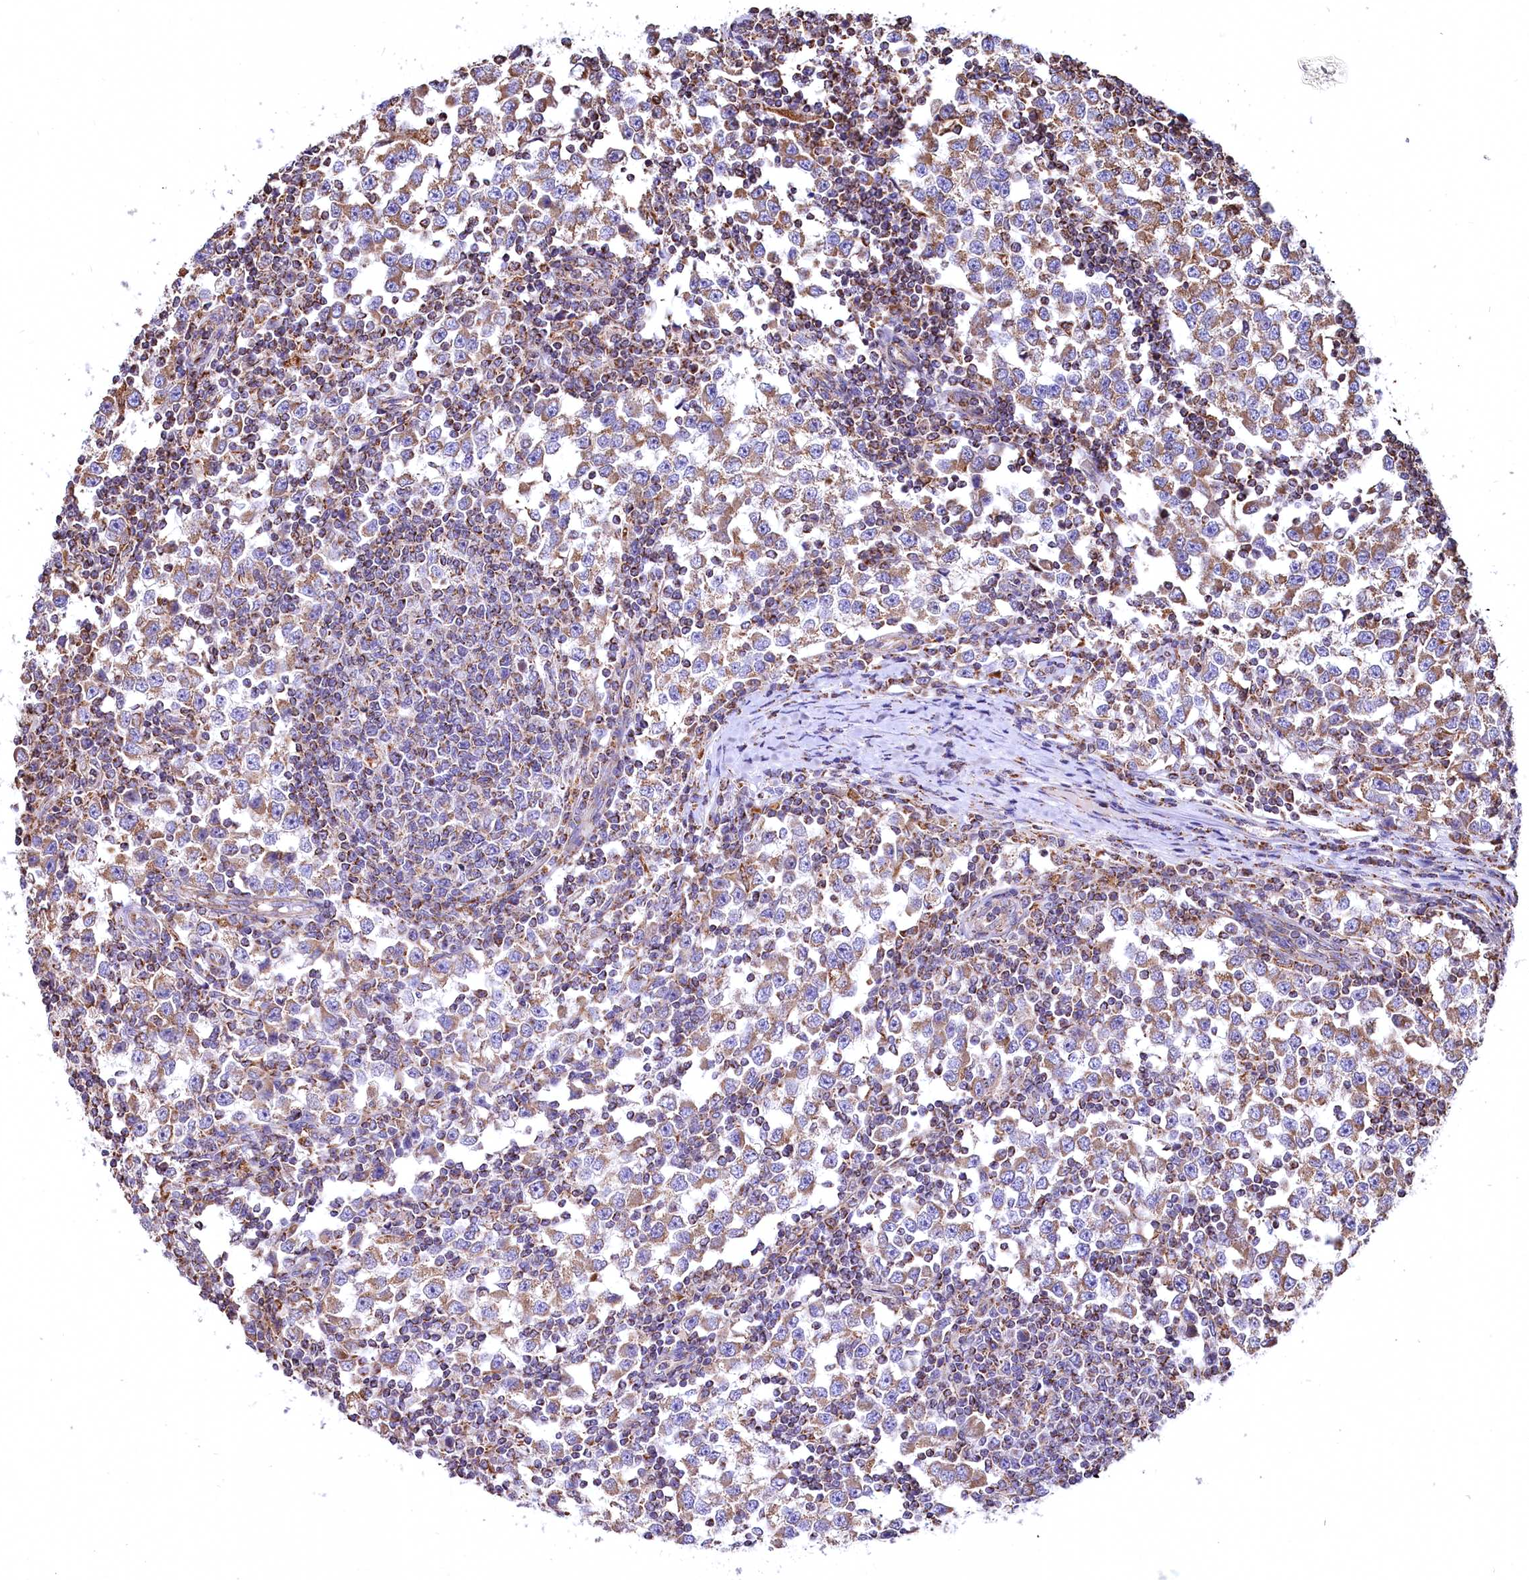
{"staining": {"intensity": "moderate", "quantity": ">75%", "location": "cytoplasmic/membranous"}, "tissue": "testis cancer", "cell_type": "Tumor cells", "image_type": "cancer", "snomed": [{"axis": "morphology", "description": "Seminoma, NOS"}, {"axis": "topography", "description": "Testis"}], "caption": "Testis cancer (seminoma) stained with DAB (3,3'-diaminobenzidine) immunohistochemistry (IHC) reveals medium levels of moderate cytoplasmic/membranous positivity in about >75% of tumor cells.", "gene": "NUDT15", "patient": {"sex": "male", "age": 65}}